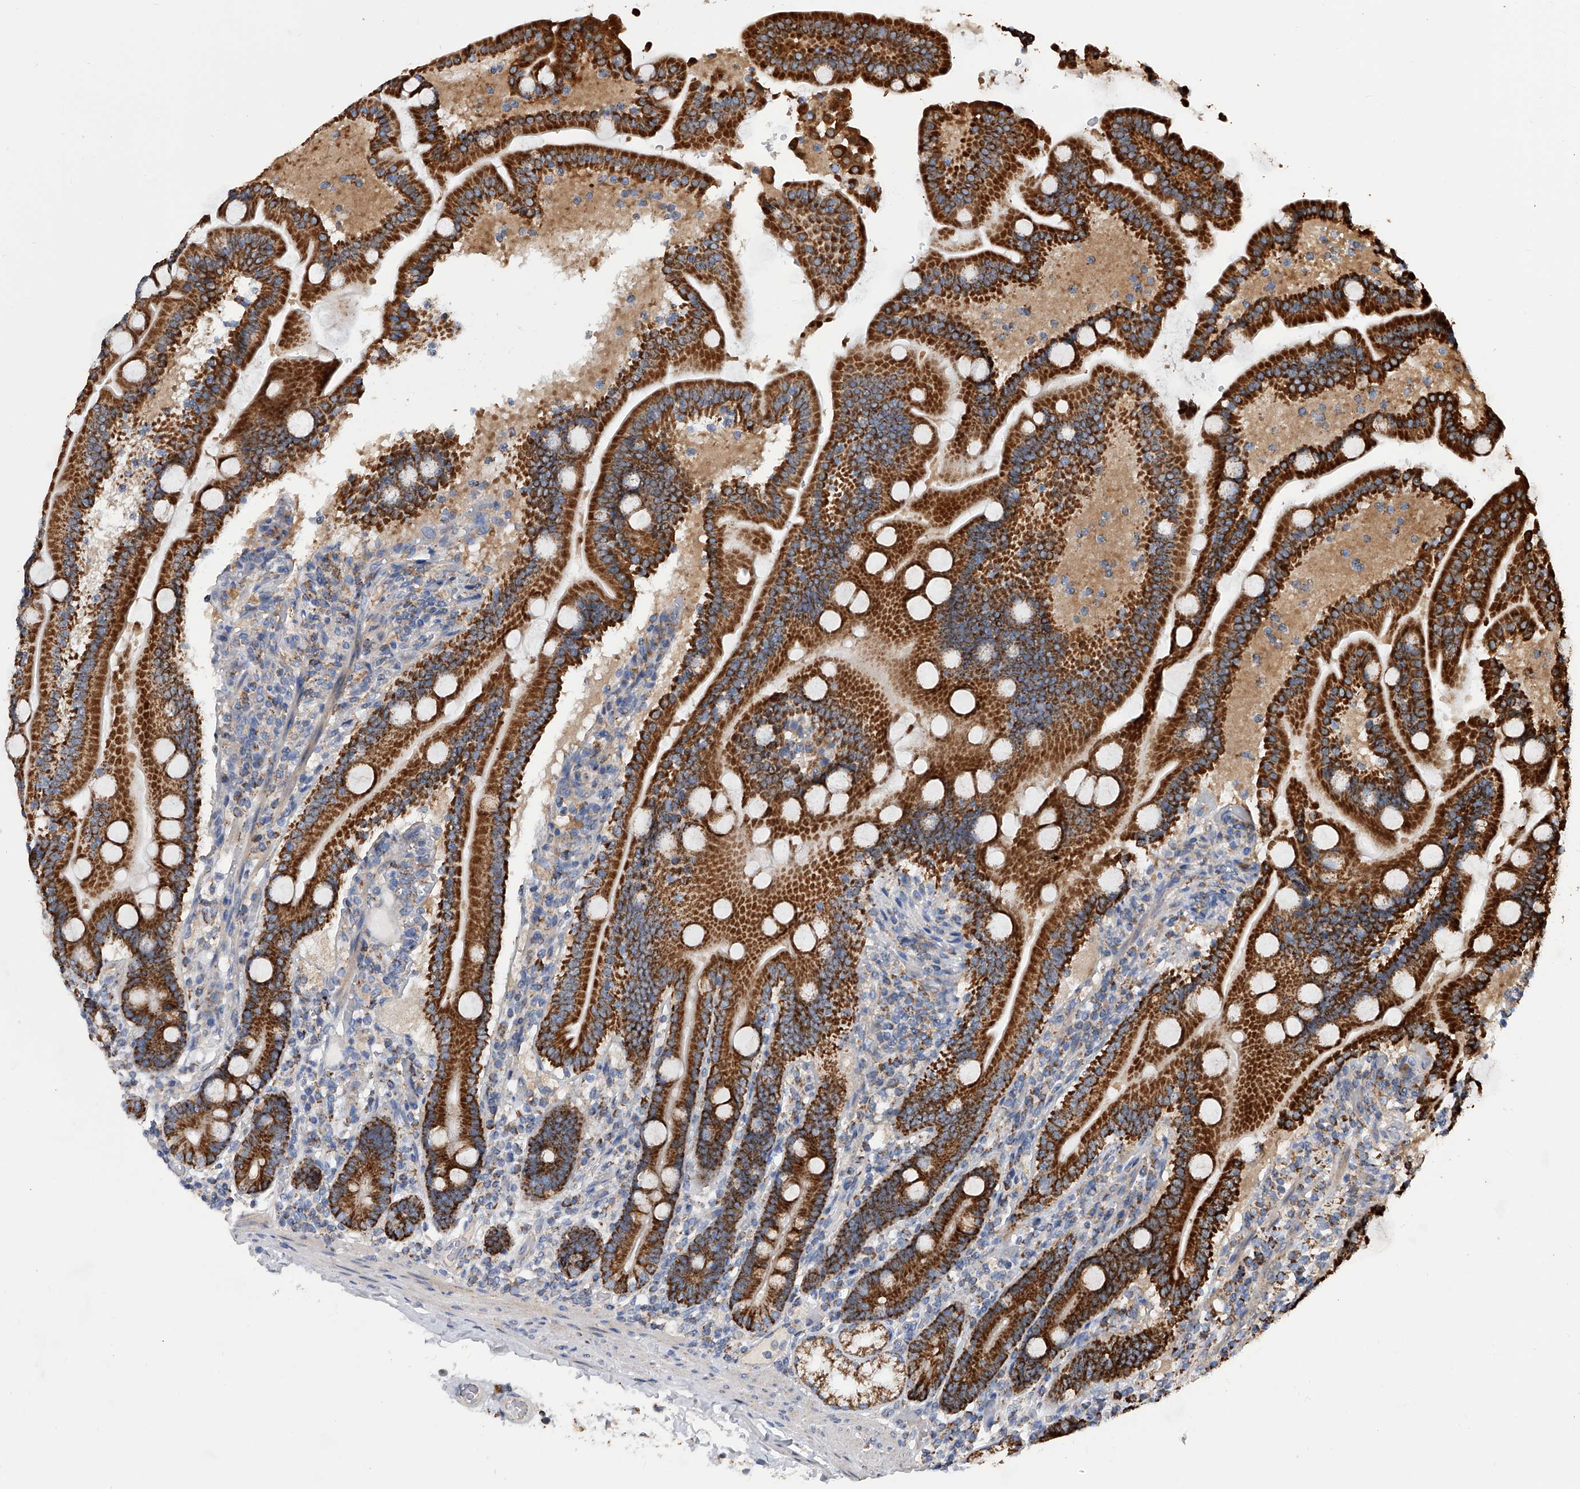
{"staining": {"intensity": "strong", "quantity": ">75%", "location": "cytoplasmic/membranous"}, "tissue": "duodenum", "cell_type": "Glandular cells", "image_type": "normal", "snomed": [{"axis": "morphology", "description": "Normal tissue, NOS"}, {"axis": "topography", "description": "Duodenum"}], "caption": "Approximately >75% of glandular cells in benign human duodenum display strong cytoplasmic/membranous protein positivity as visualized by brown immunohistochemical staining.", "gene": "PDSS2", "patient": {"sex": "male", "age": 55}}